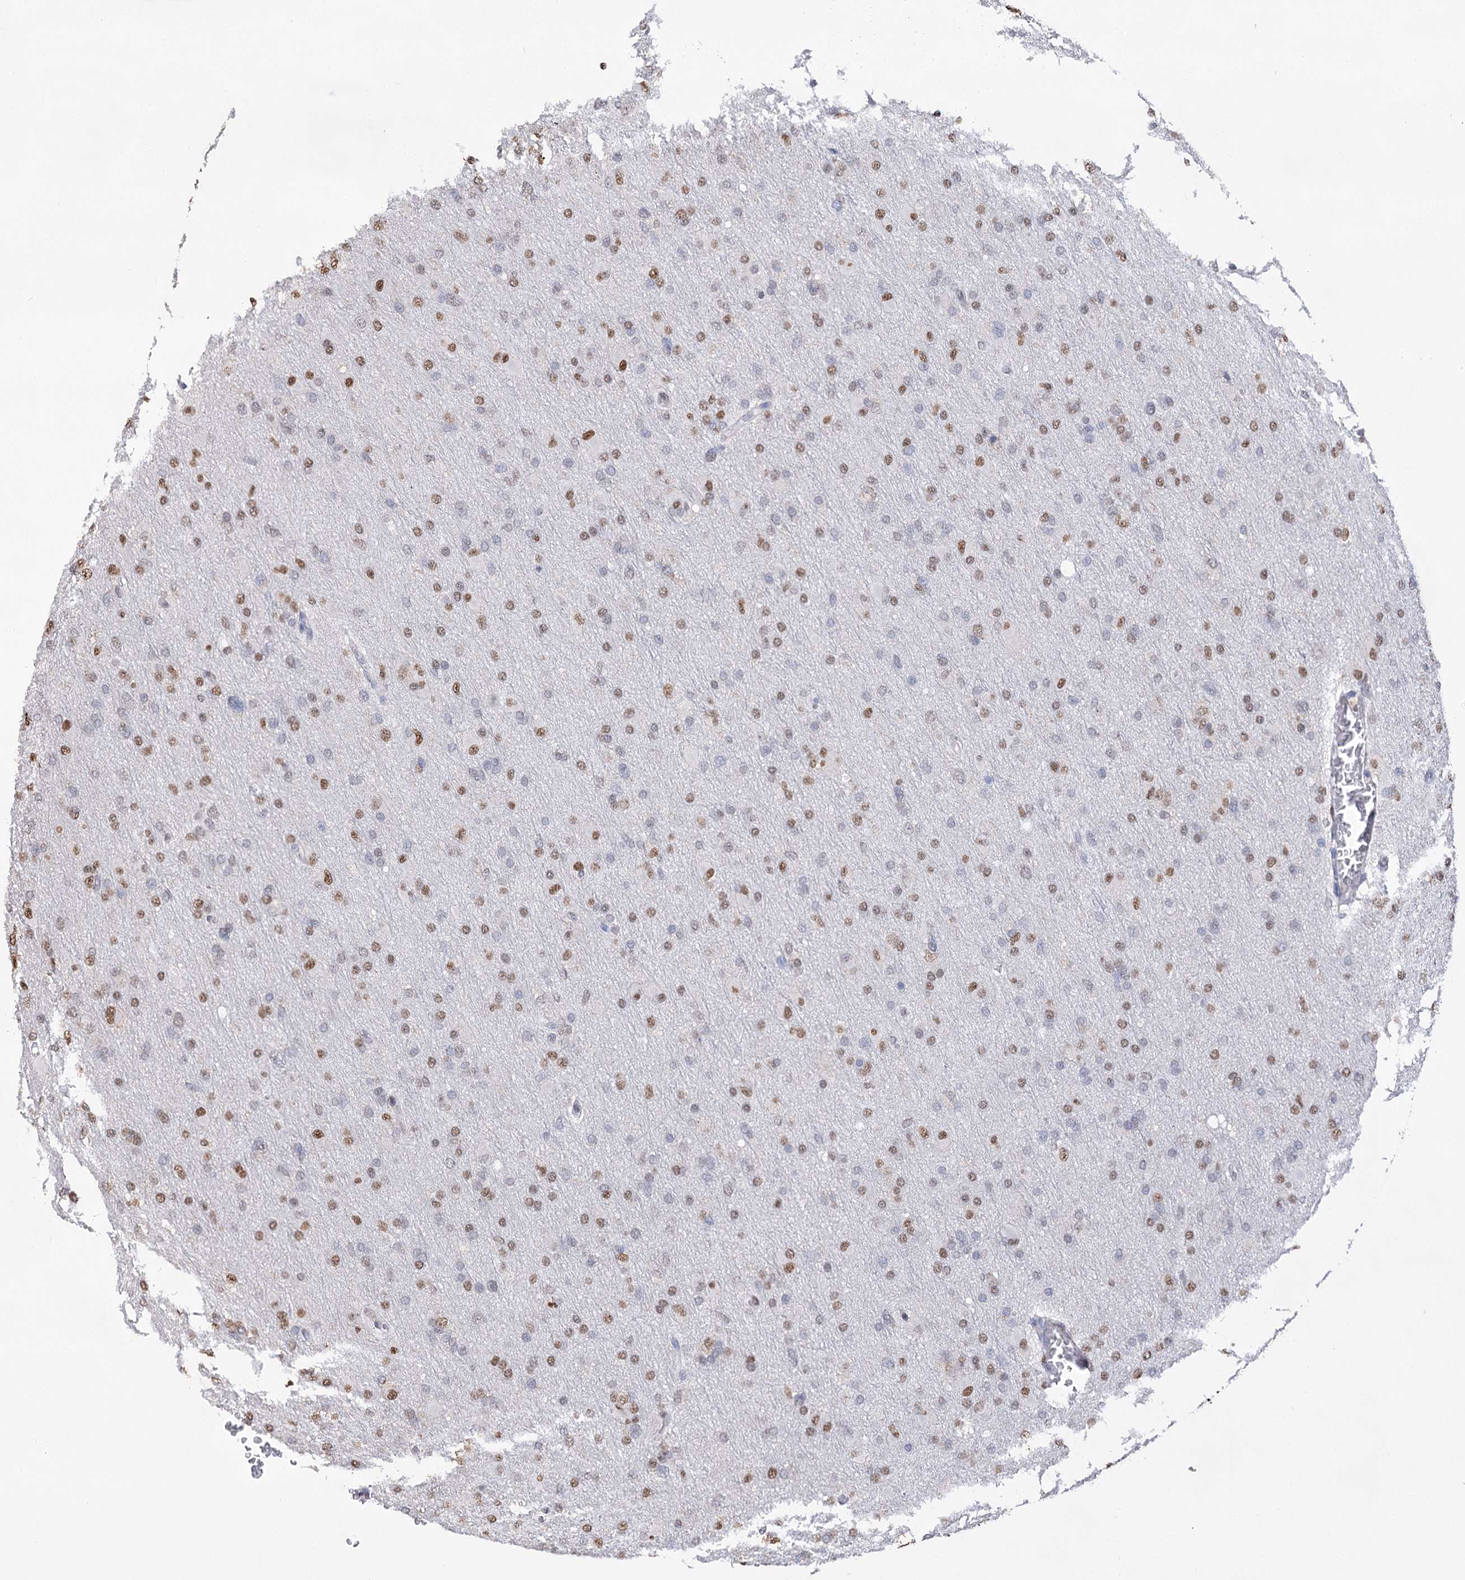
{"staining": {"intensity": "moderate", "quantity": ">75%", "location": "nuclear"}, "tissue": "glioma", "cell_type": "Tumor cells", "image_type": "cancer", "snomed": [{"axis": "morphology", "description": "Glioma, malignant, High grade"}, {"axis": "topography", "description": "Cerebral cortex"}], "caption": "IHC (DAB) staining of human glioma demonstrates moderate nuclear protein staining in about >75% of tumor cells.", "gene": "NFU1", "patient": {"sex": "female", "age": 36}}